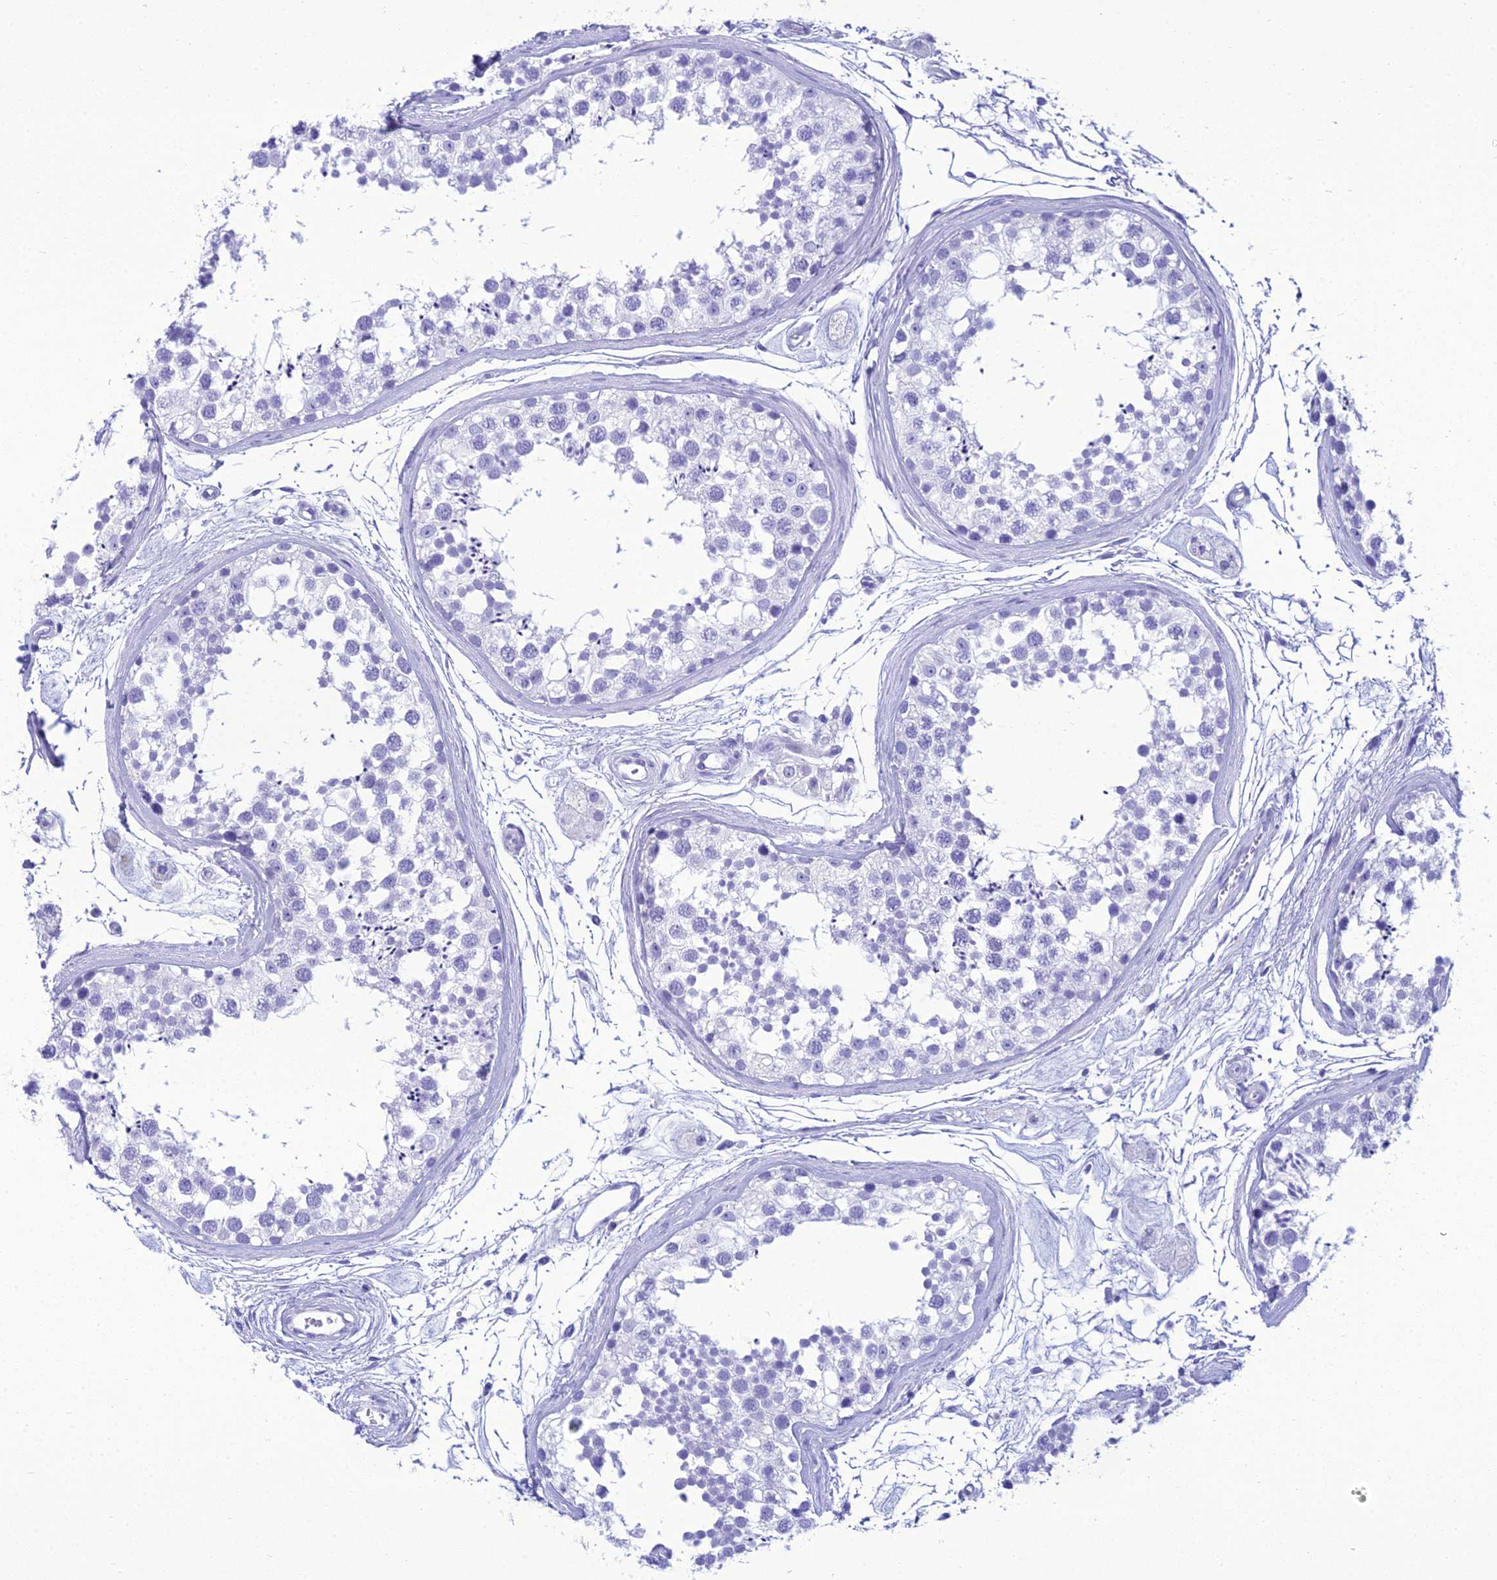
{"staining": {"intensity": "negative", "quantity": "none", "location": "none"}, "tissue": "testis", "cell_type": "Cells in seminiferous ducts", "image_type": "normal", "snomed": [{"axis": "morphology", "description": "Normal tissue, NOS"}, {"axis": "topography", "description": "Testis"}], "caption": "This is an IHC histopathology image of unremarkable testis. There is no staining in cells in seminiferous ducts.", "gene": "ZNF442", "patient": {"sex": "male", "age": 56}}